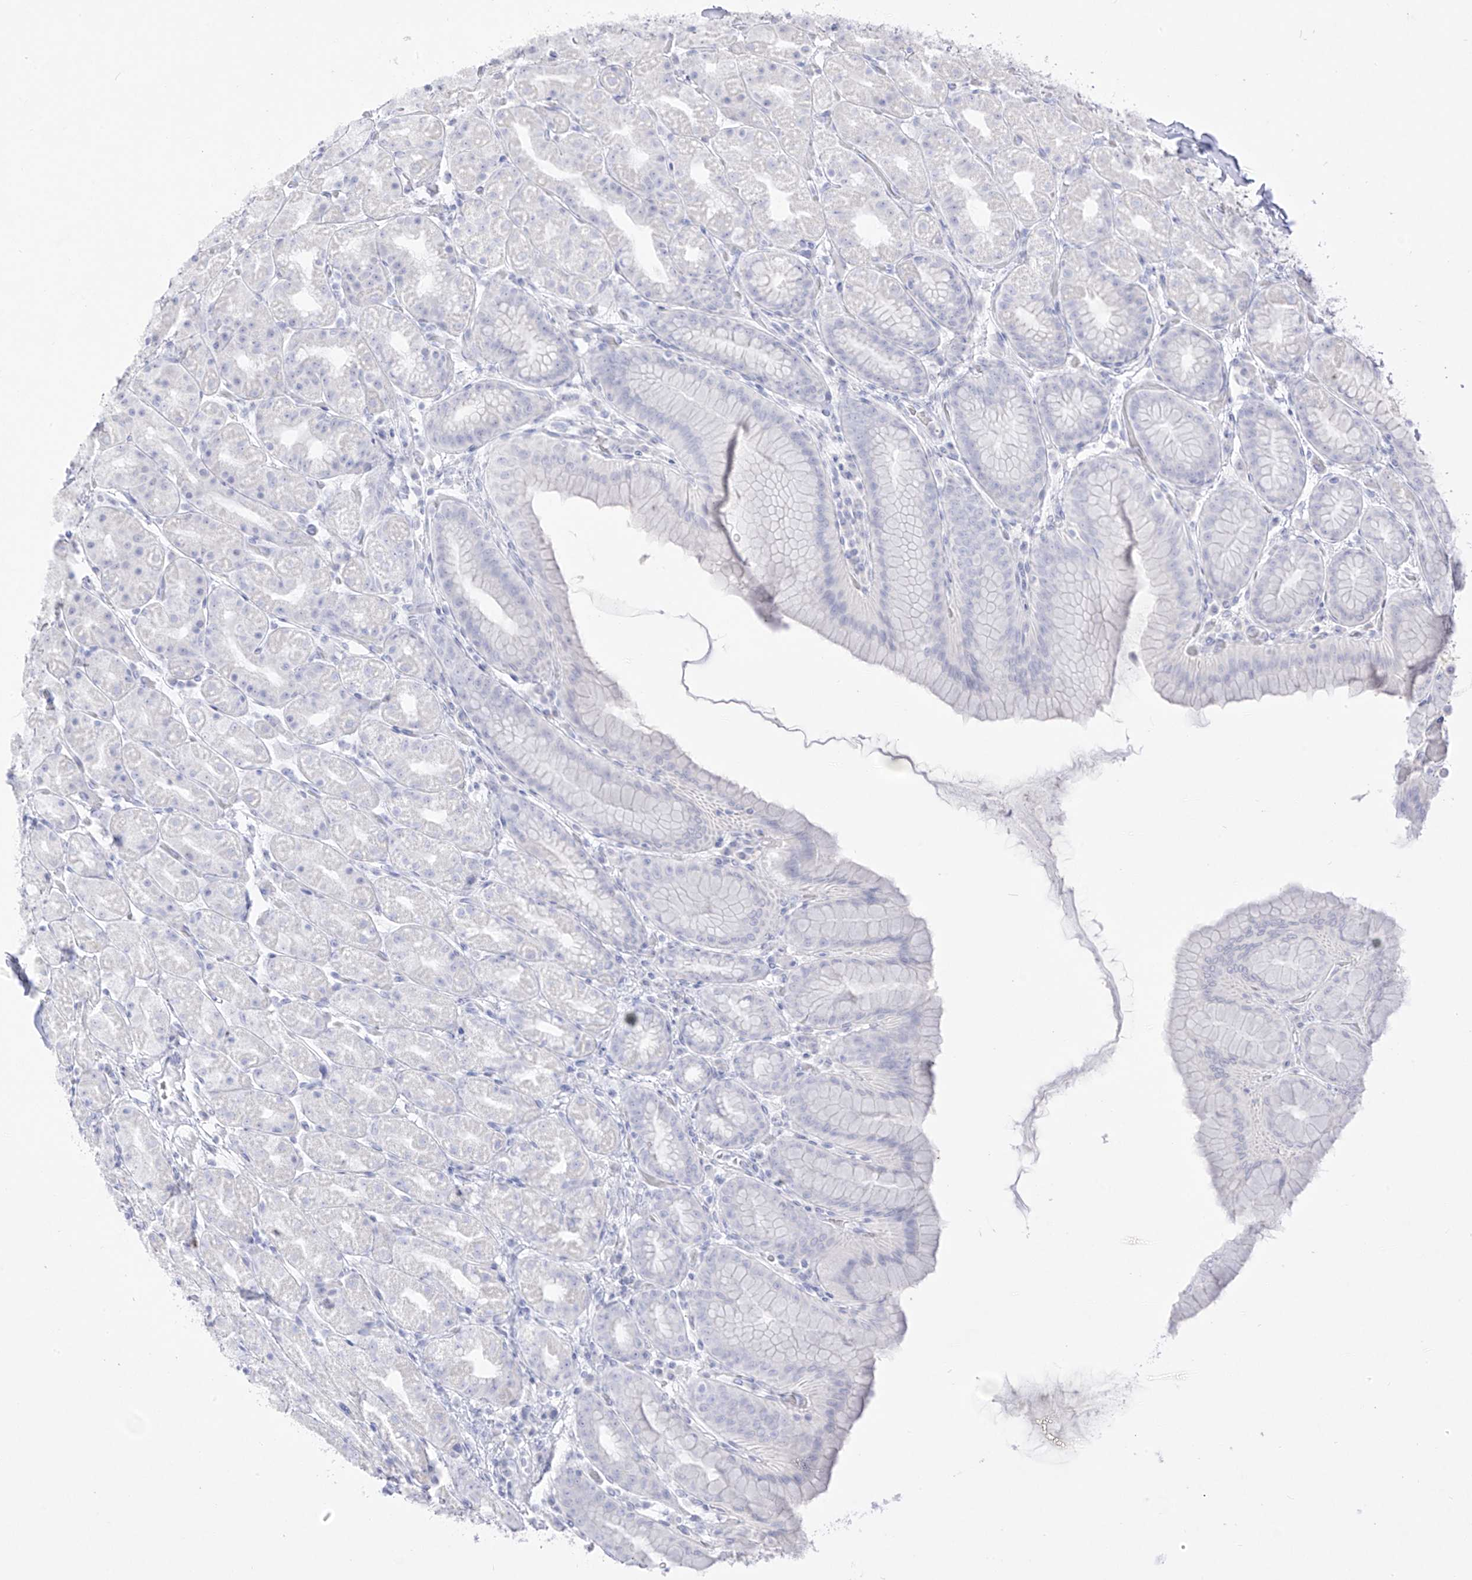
{"staining": {"intensity": "negative", "quantity": "none", "location": "none"}, "tissue": "stomach", "cell_type": "Glandular cells", "image_type": "normal", "snomed": [{"axis": "morphology", "description": "Normal tissue, NOS"}, {"axis": "topography", "description": "Stomach, upper"}], "caption": "Human stomach stained for a protein using immunohistochemistry (IHC) exhibits no expression in glandular cells.", "gene": "TGM4", "patient": {"sex": "male", "age": 68}}